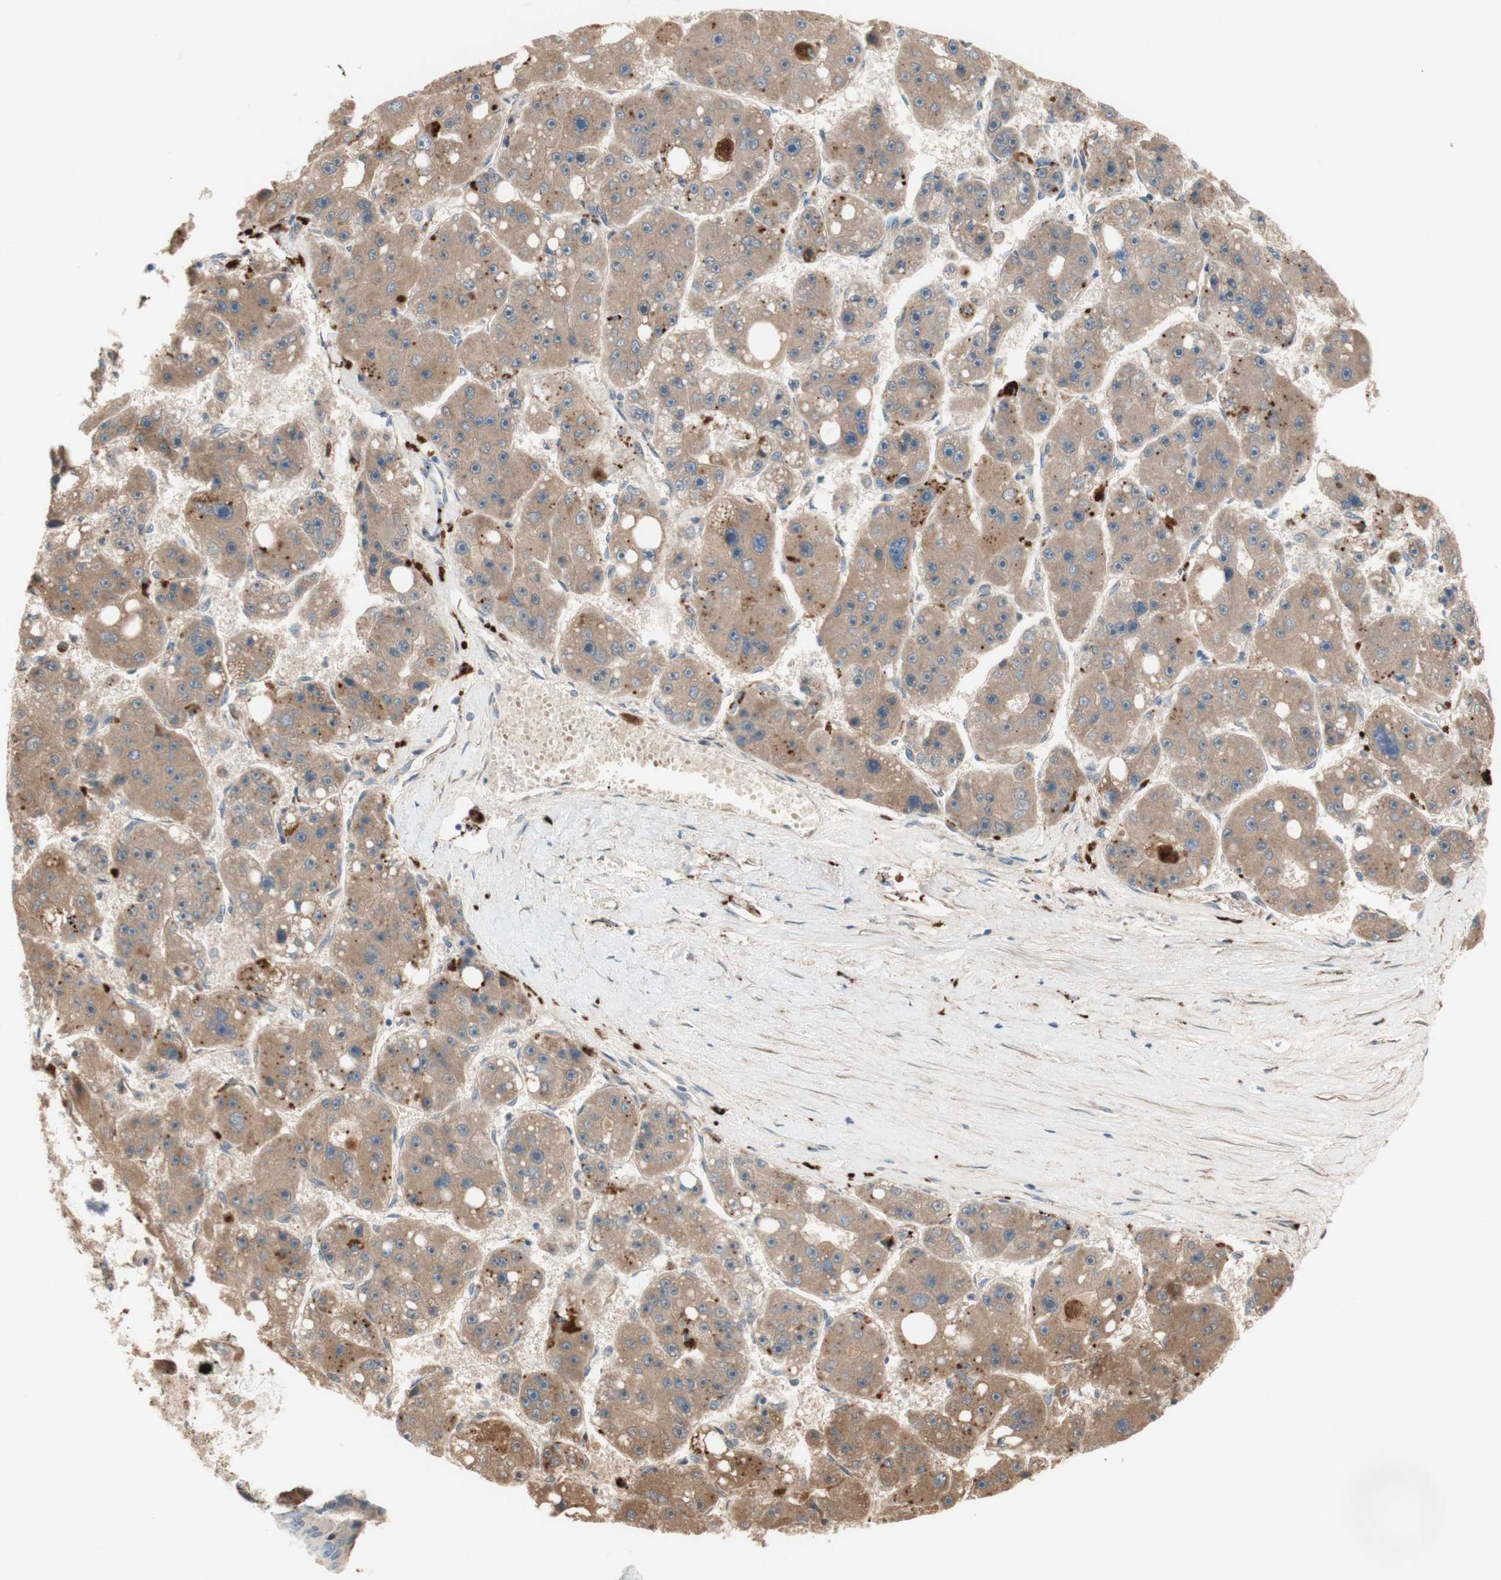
{"staining": {"intensity": "moderate", "quantity": ">75%", "location": "cytoplasmic/membranous"}, "tissue": "liver cancer", "cell_type": "Tumor cells", "image_type": "cancer", "snomed": [{"axis": "morphology", "description": "Carcinoma, Hepatocellular, NOS"}, {"axis": "topography", "description": "Liver"}], "caption": "DAB immunohistochemical staining of human liver cancer (hepatocellular carcinoma) displays moderate cytoplasmic/membranous protein expression in about >75% of tumor cells.", "gene": "PTPN21", "patient": {"sex": "female", "age": 61}}